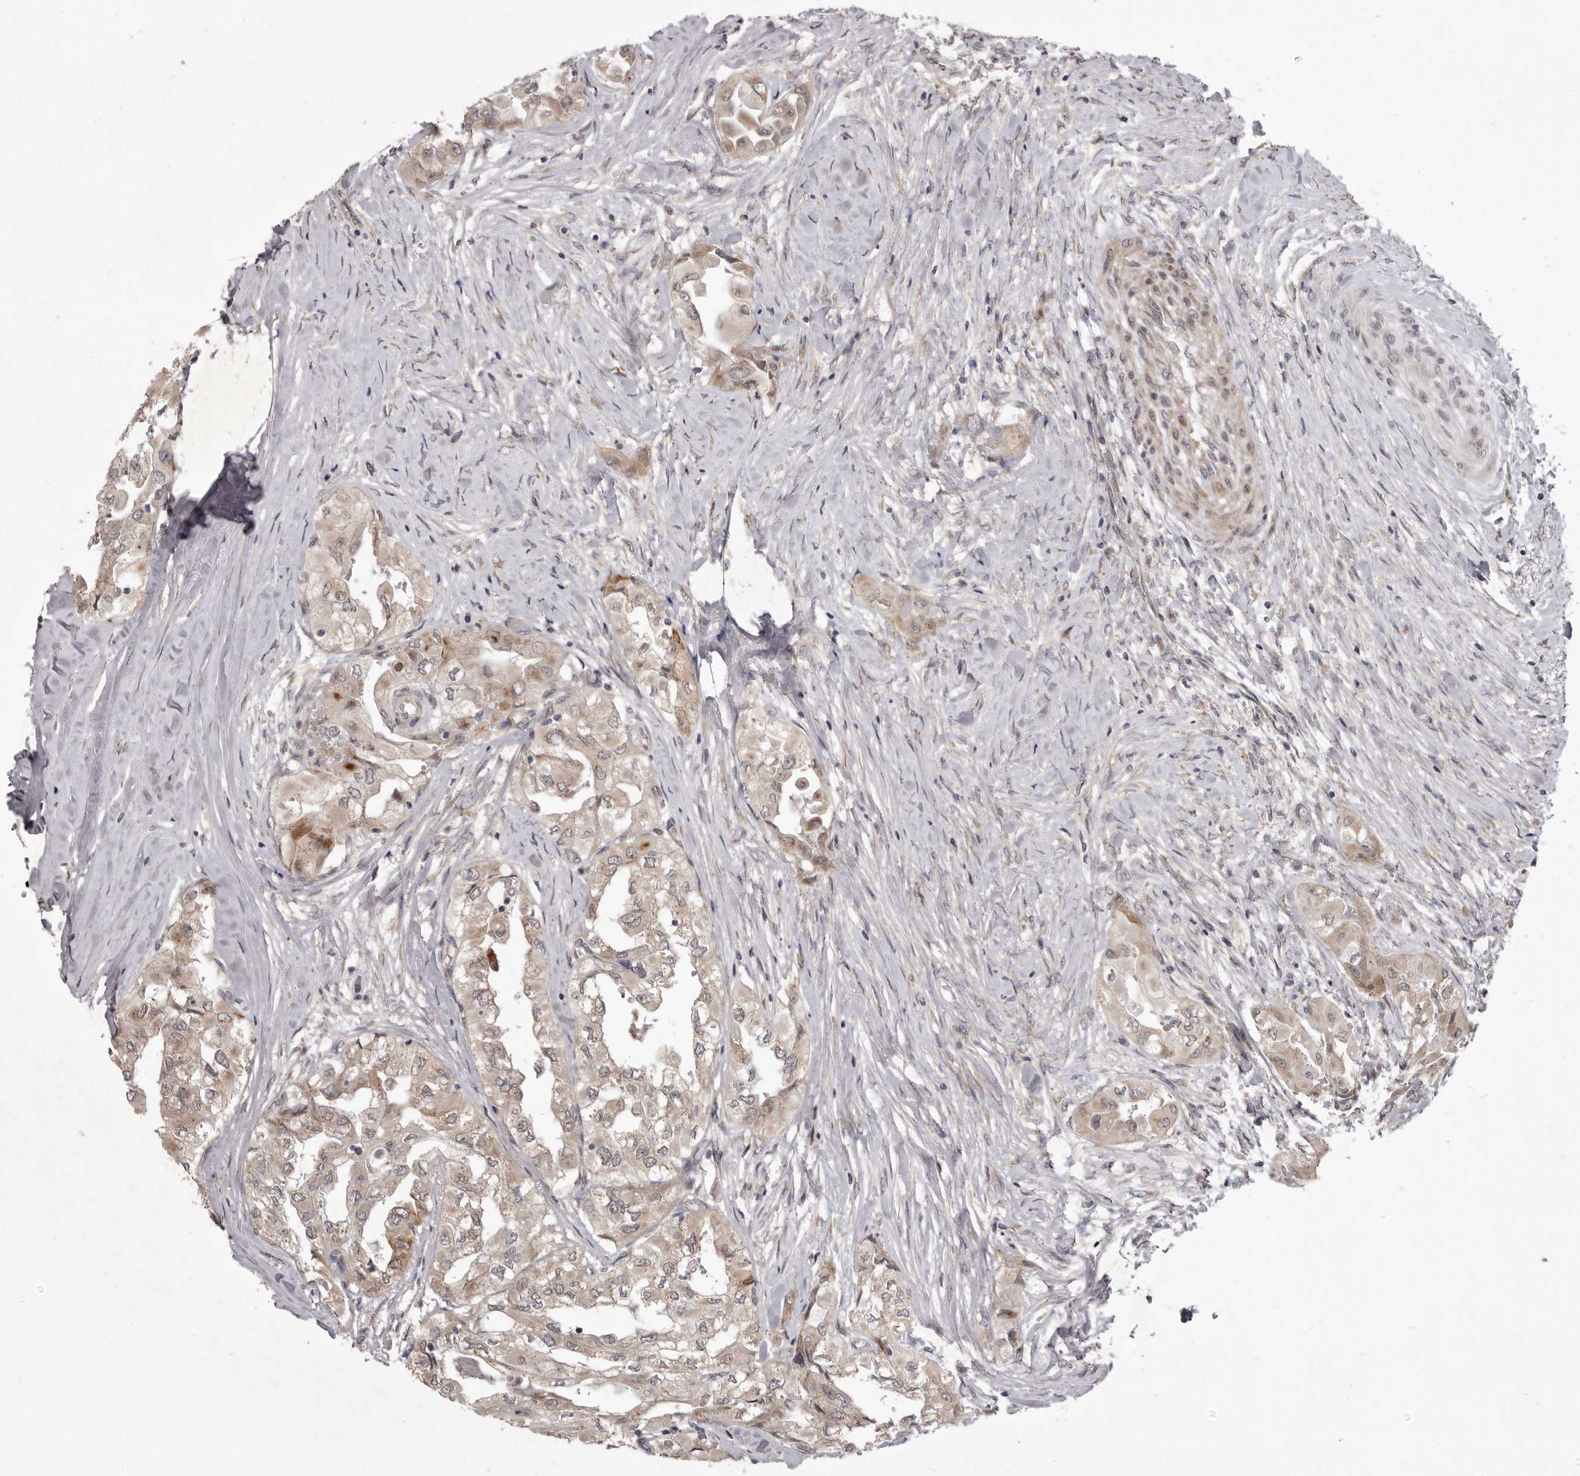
{"staining": {"intensity": "moderate", "quantity": "<25%", "location": "cytoplasmic/membranous"}, "tissue": "thyroid cancer", "cell_type": "Tumor cells", "image_type": "cancer", "snomed": [{"axis": "morphology", "description": "Papillary adenocarcinoma, NOS"}, {"axis": "topography", "description": "Thyroid gland"}], "caption": "Thyroid papillary adenocarcinoma stained for a protein demonstrates moderate cytoplasmic/membranous positivity in tumor cells. (Stains: DAB (3,3'-diaminobenzidine) in brown, nuclei in blue, Microscopy: brightfield microscopy at high magnification).", "gene": "TBC1D8B", "patient": {"sex": "female", "age": 59}}